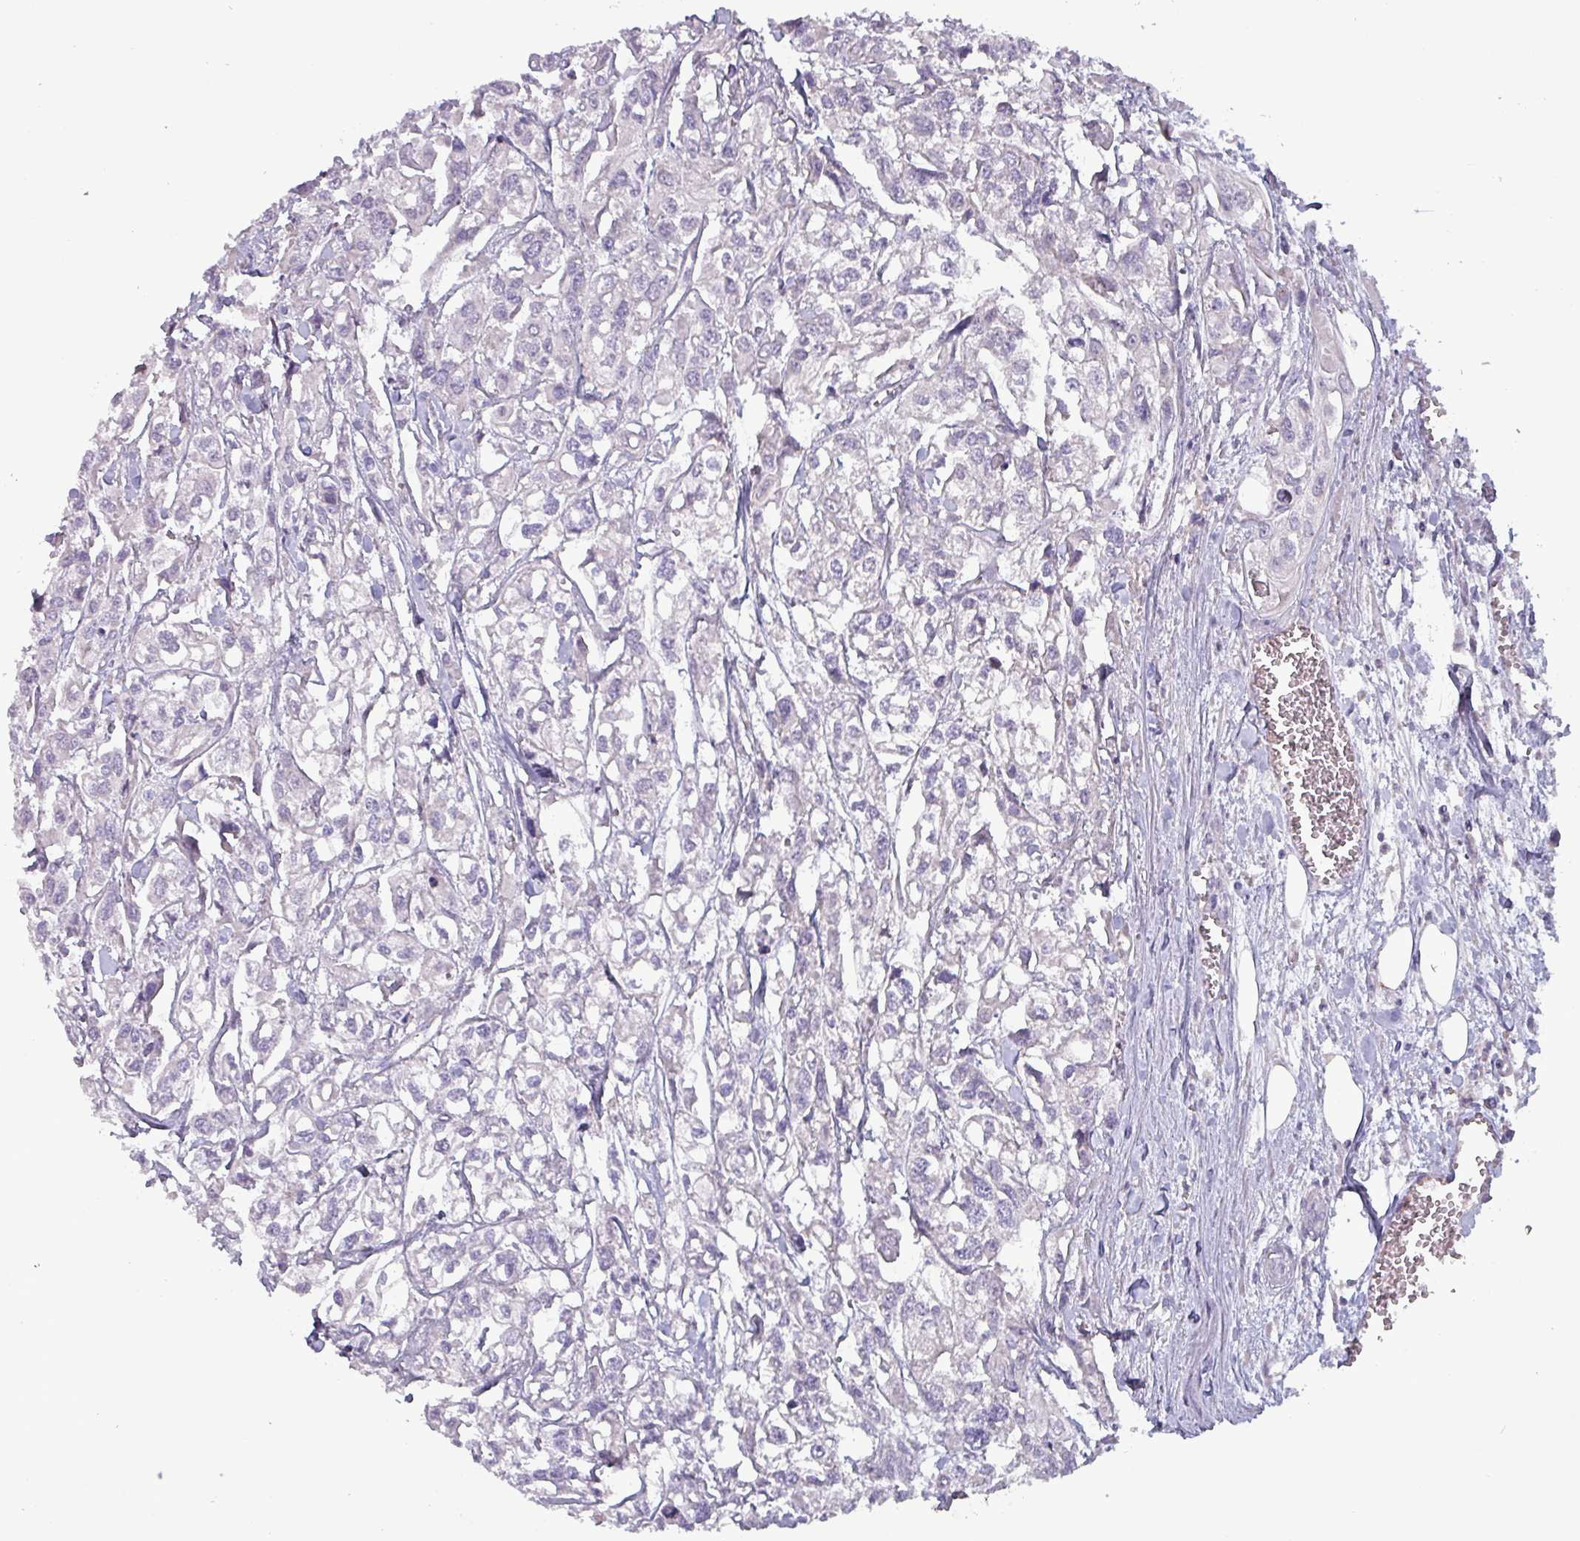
{"staining": {"intensity": "negative", "quantity": "none", "location": "none"}, "tissue": "urothelial cancer", "cell_type": "Tumor cells", "image_type": "cancer", "snomed": [{"axis": "morphology", "description": "Urothelial carcinoma, High grade"}, {"axis": "topography", "description": "Urinary bladder"}], "caption": "This is a micrograph of immunohistochemistry staining of urothelial cancer, which shows no expression in tumor cells. (Stains: DAB (3,3'-diaminobenzidine) IHC with hematoxylin counter stain, Microscopy: brightfield microscopy at high magnification).", "gene": "HSD3B7", "patient": {"sex": "male", "age": 67}}